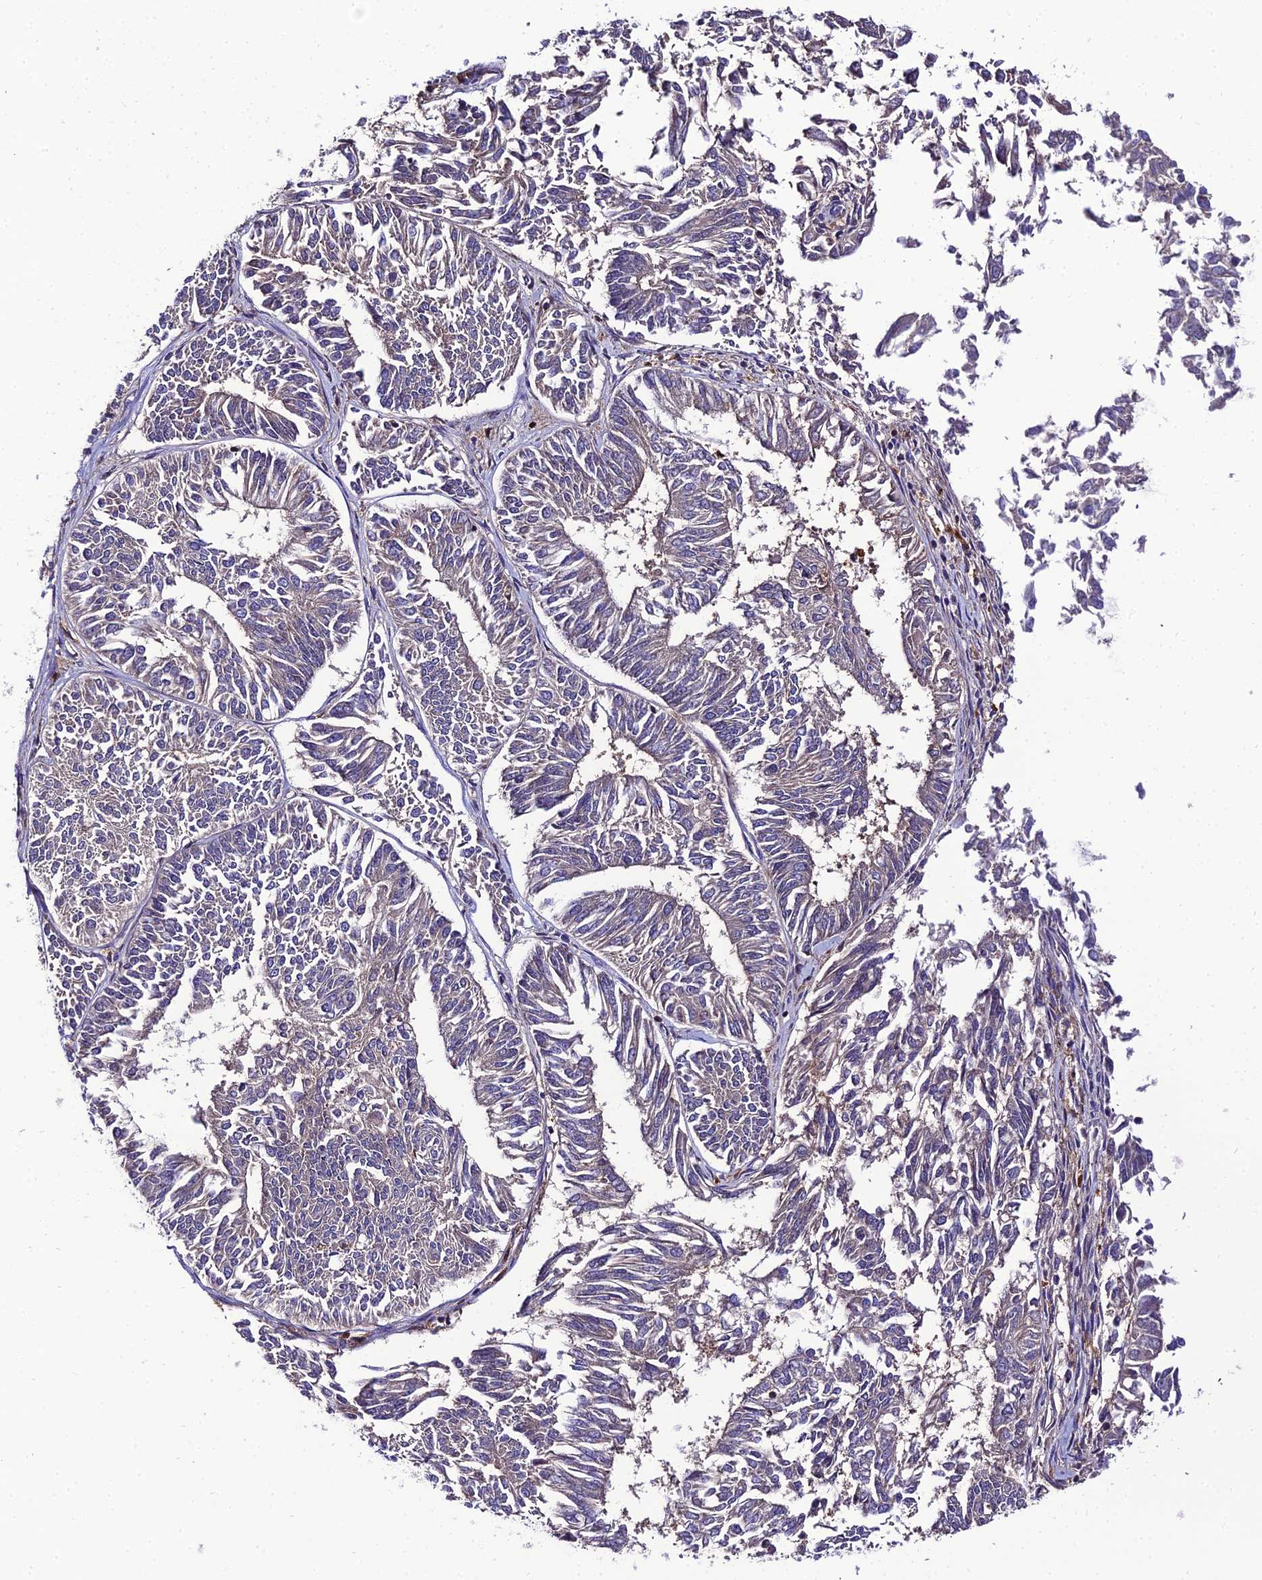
{"staining": {"intensity": "weak", "quantity": "<25%", "location": "cytoplasmic/membranous"}, "tissue": "endometrial cancer", "cell_type": "Tumor cells", "image_type": "cancer", "snomed": [{"axis": "morphology", "description": "Adenocarcinoma, NOS"}, {"axis": "topography", "description": "Endometrium"}], "caption": "The image exhibits no significant expression in tumor cells of adenocarcinoma (endometrial).", "gene": "C2orf69", "patient": {"sex": "female", "age": 58}}